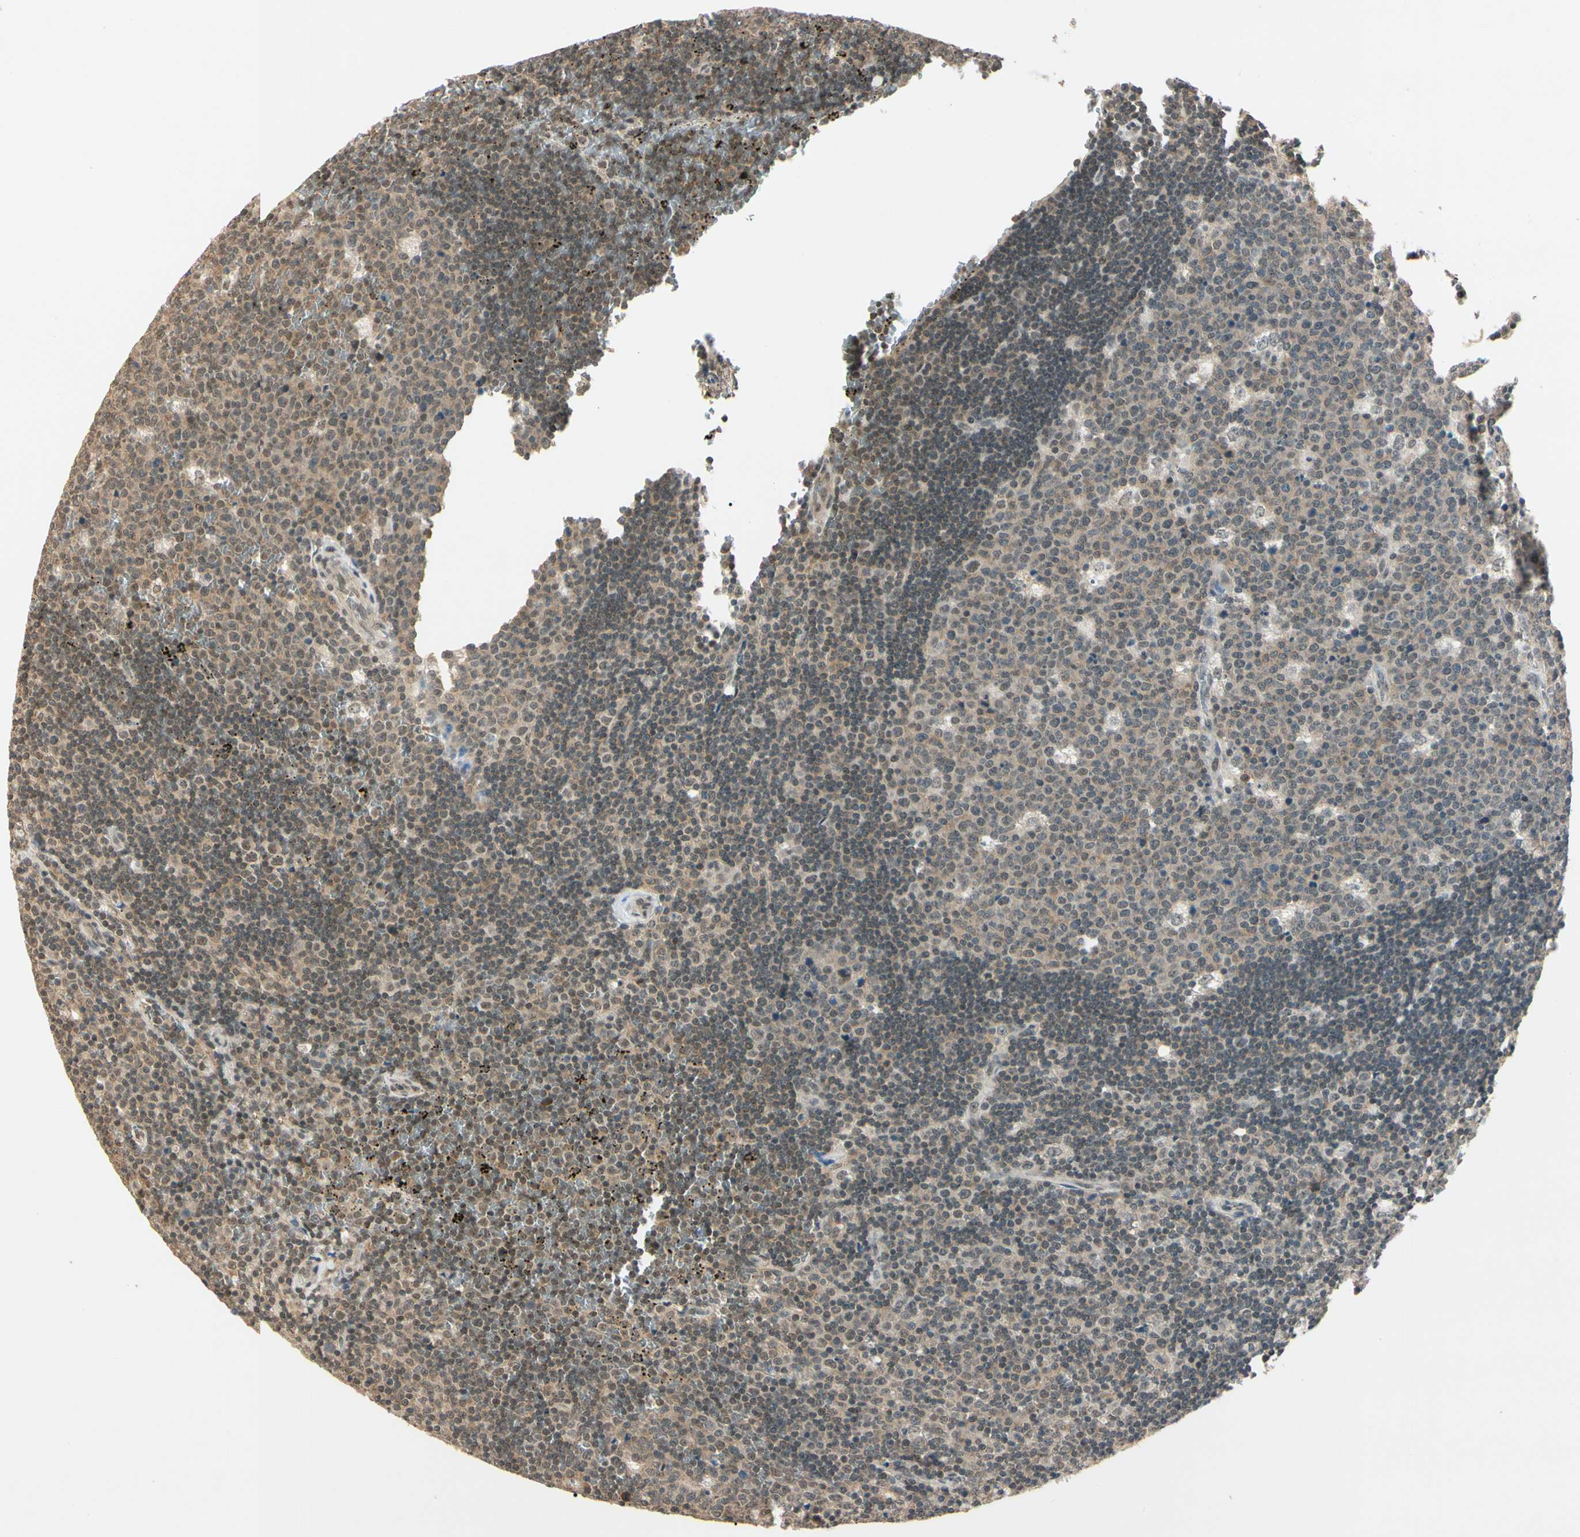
{"staining": {"intensity": "weak", "quantity": ">75%", "location": "cytoplasmic/membranous"}, "tissue": "lymph node", "cell_type": "Germinal center cells", "image_type": "normal", "snomed": [{"axis": "morphology", "description": "Normal tissue, NOS"}, {"axis": "topography", "description": "Lymph node"}, {"axis": "topography", "description": "Salivary gland"}], "caption": "IHC micrograph of benign lymph node: human lymph node stained using immunohistochemistry (IHC) exhibits low levels of weak protein expression localized specifically in the cytoplasmic/membranous of germinal center cells, appearing as a cytoplasmic/membranous brown color.", "gene": "ZSCAN12", "patient": {"sex": "male", "age": 8}}